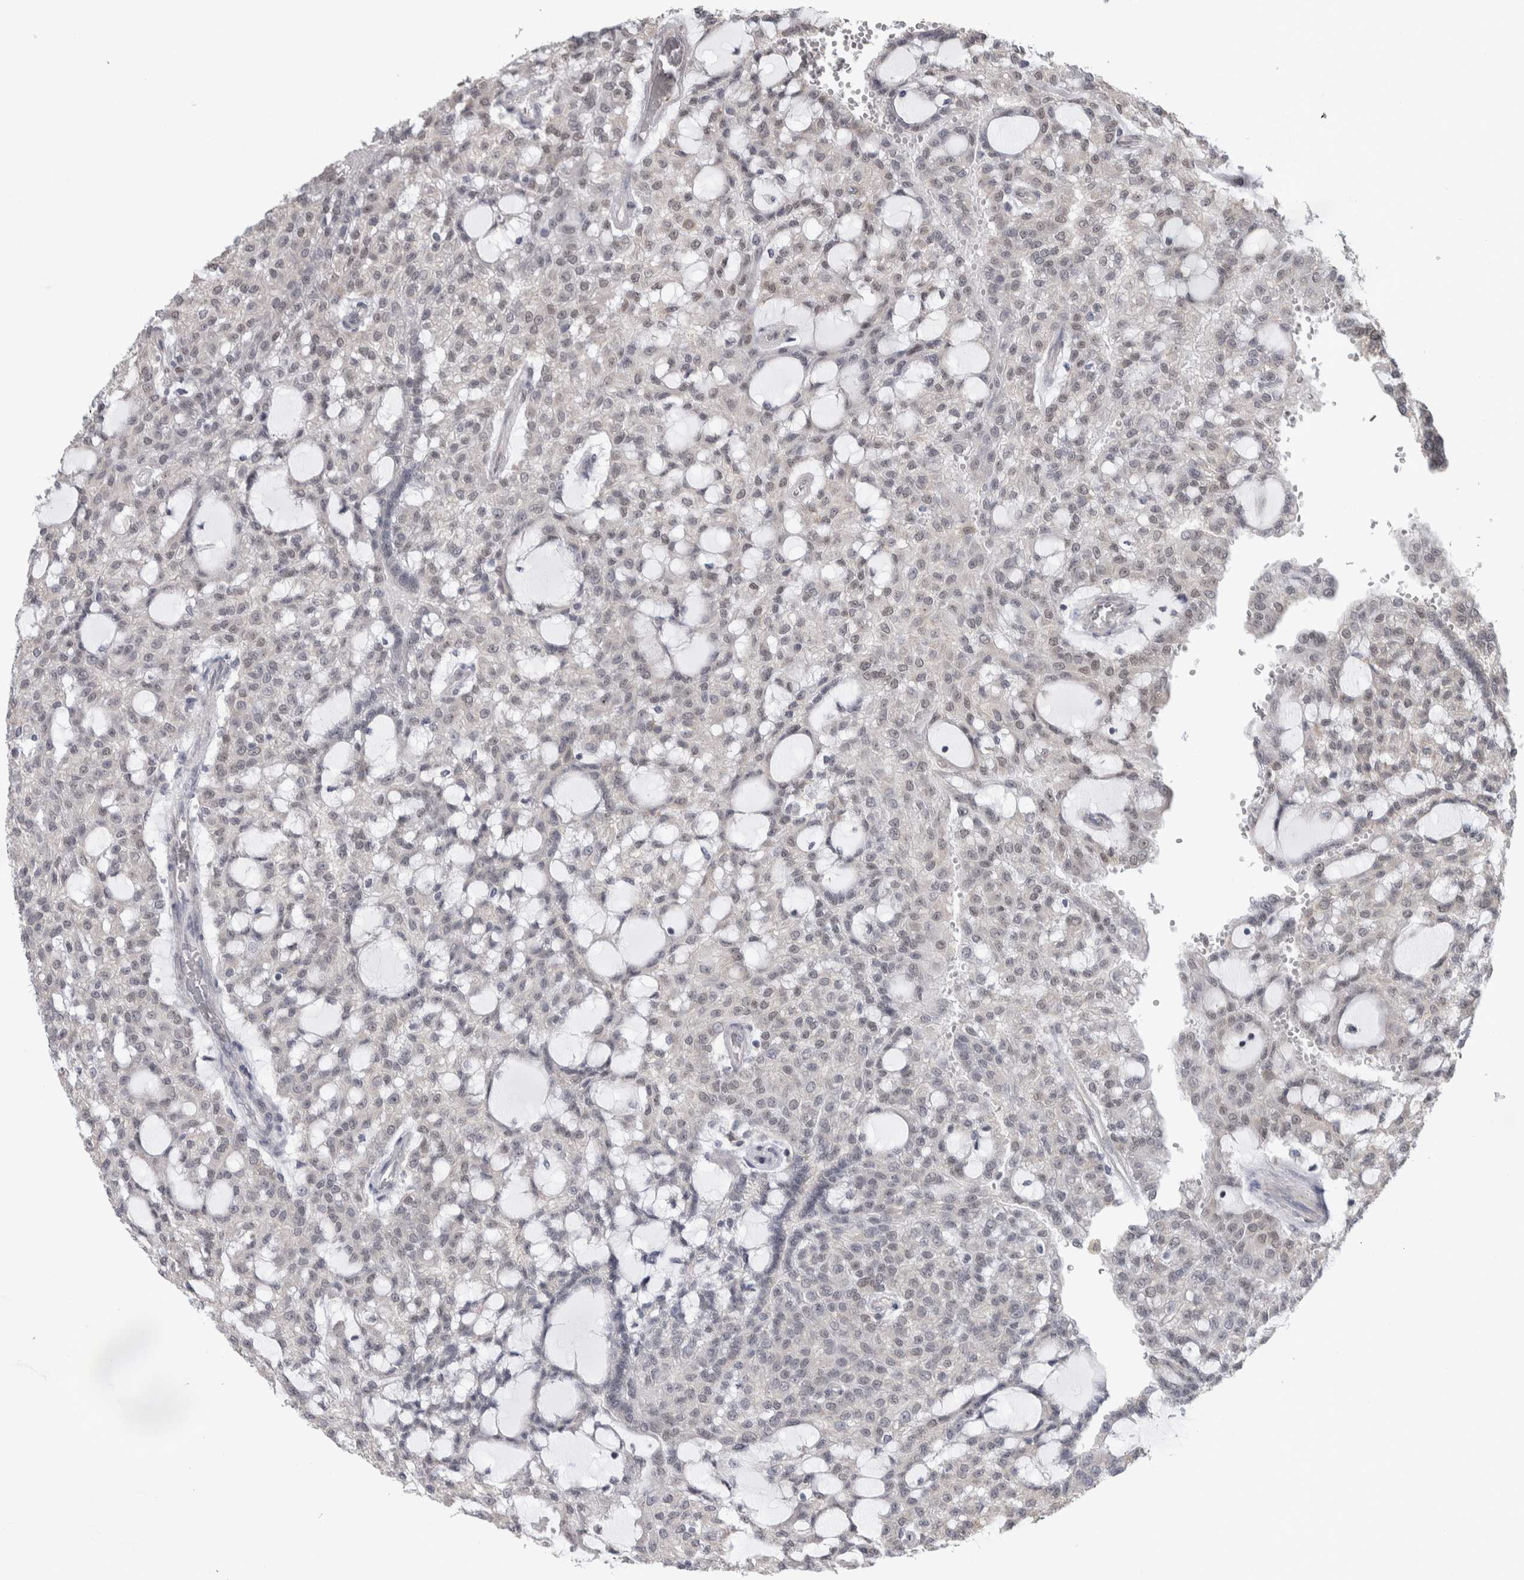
{"staining": {"intensity": "negative", "quantity": "none", "location": "none"}, "tissue": "renal cancer", "cell_type": "Tumor cells", "image_type": "cancer", "snomed": [{"axis": "morphology", "description": "Adenocarcinoma, NOS"}, {"axis": "topography", "description": "Kidney"}], "caption": "A high-resolution histopathology image shows immunohistochemistry staining of renal cancer (adenocarcinoma), which exhibits no significant expression in tumor cells. Nuclei are stained in blue.", "gene": "TAX1BP1", "patient": {"sex": "male", "age": 63}}